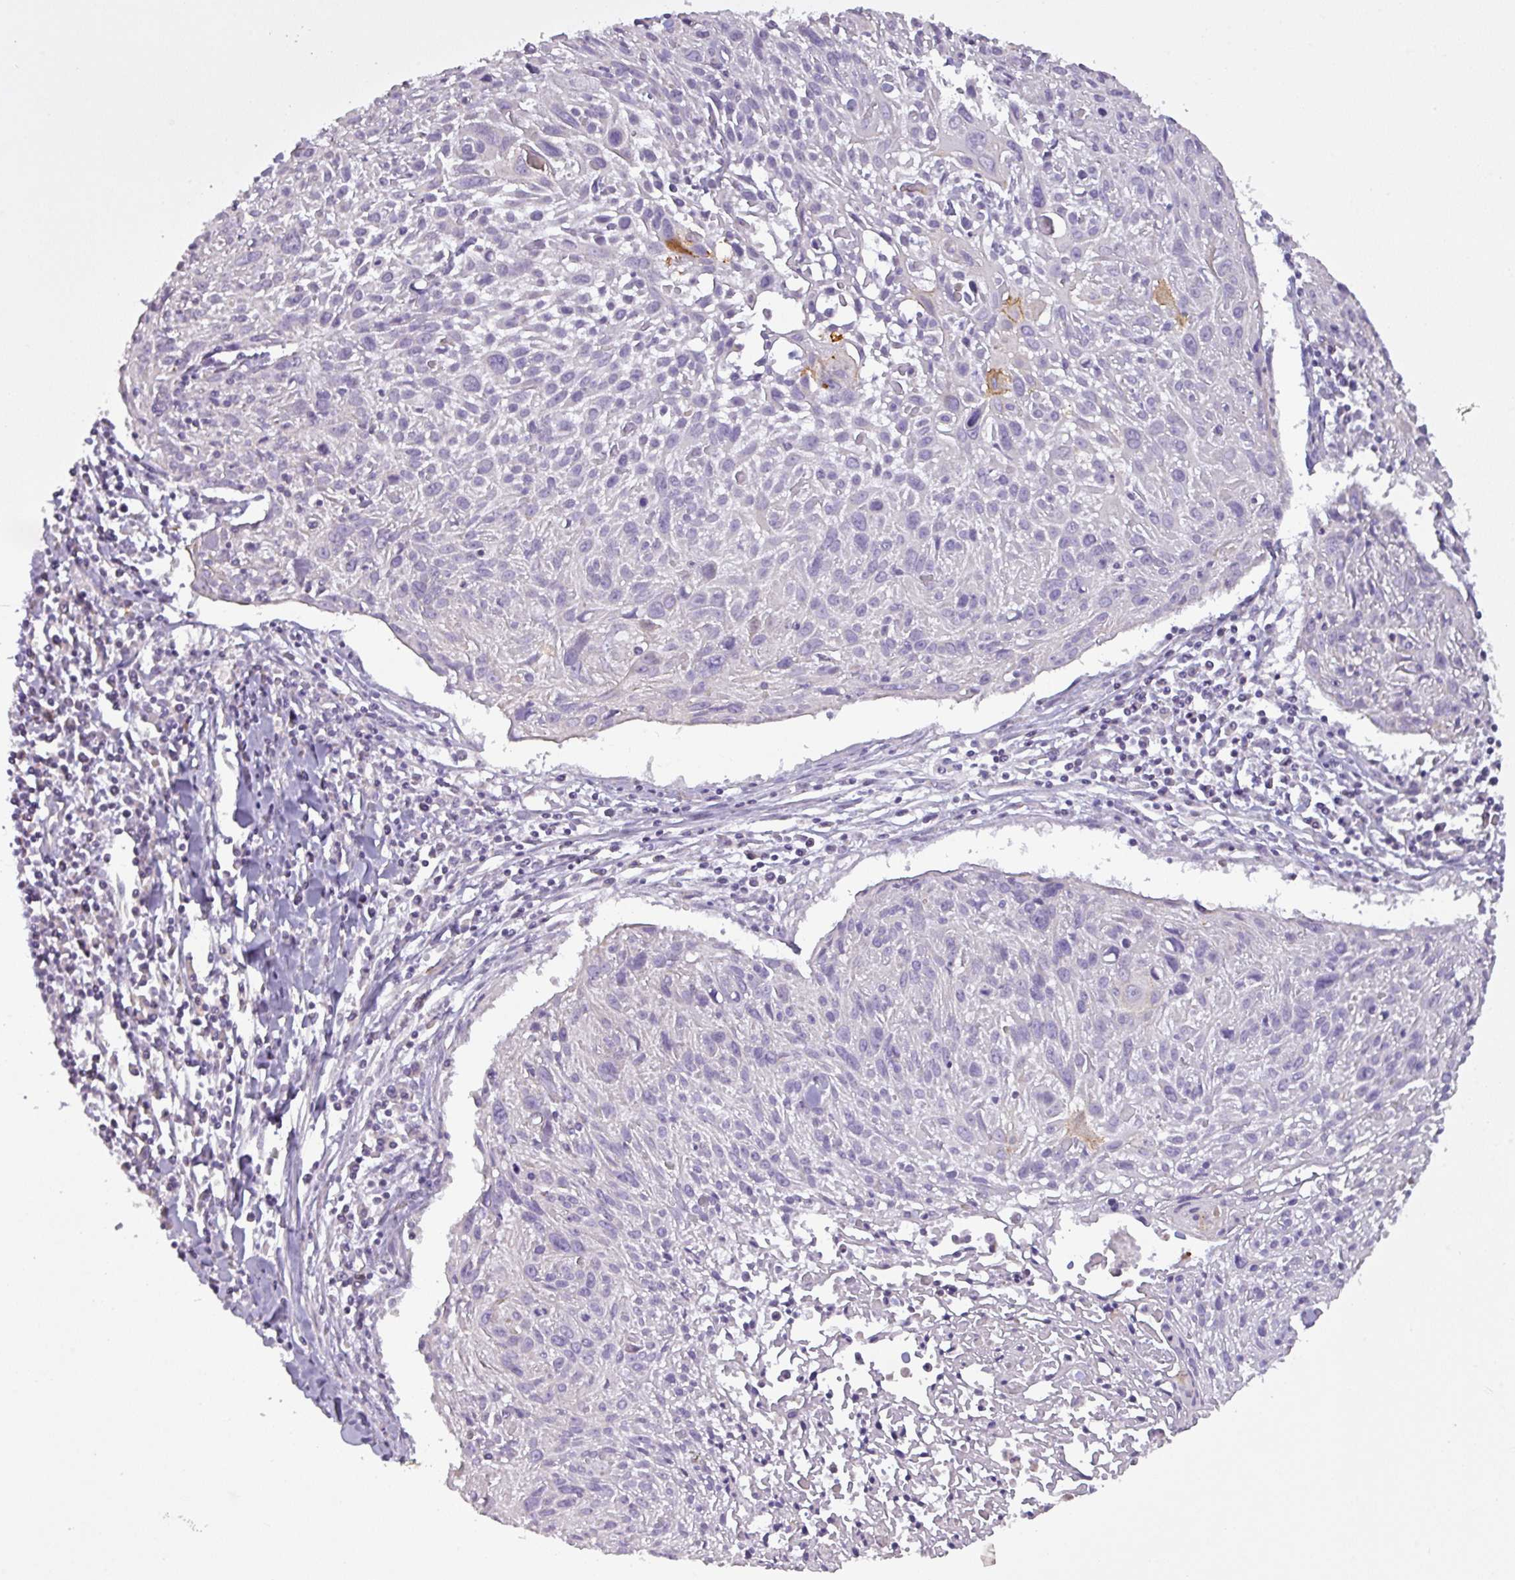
{"staining": {"intensity": "negative", "quantity": "none", "location": "none"}, "tissue": "cervical cancer", "cell_type": "Tumor cells", "image_type": "cancer", "snomed": [{"axis": "morphology", "description": "Squamous cell carcinoma, NOS"}, {"axis": "topography", "description": "Cervix"}], "caption": "Tumor cells are negative for protein expression in human cervical squamous cell carcinoma.", "gene": "PNMA6A", "patient": {"sex": "female", "age": 51}}